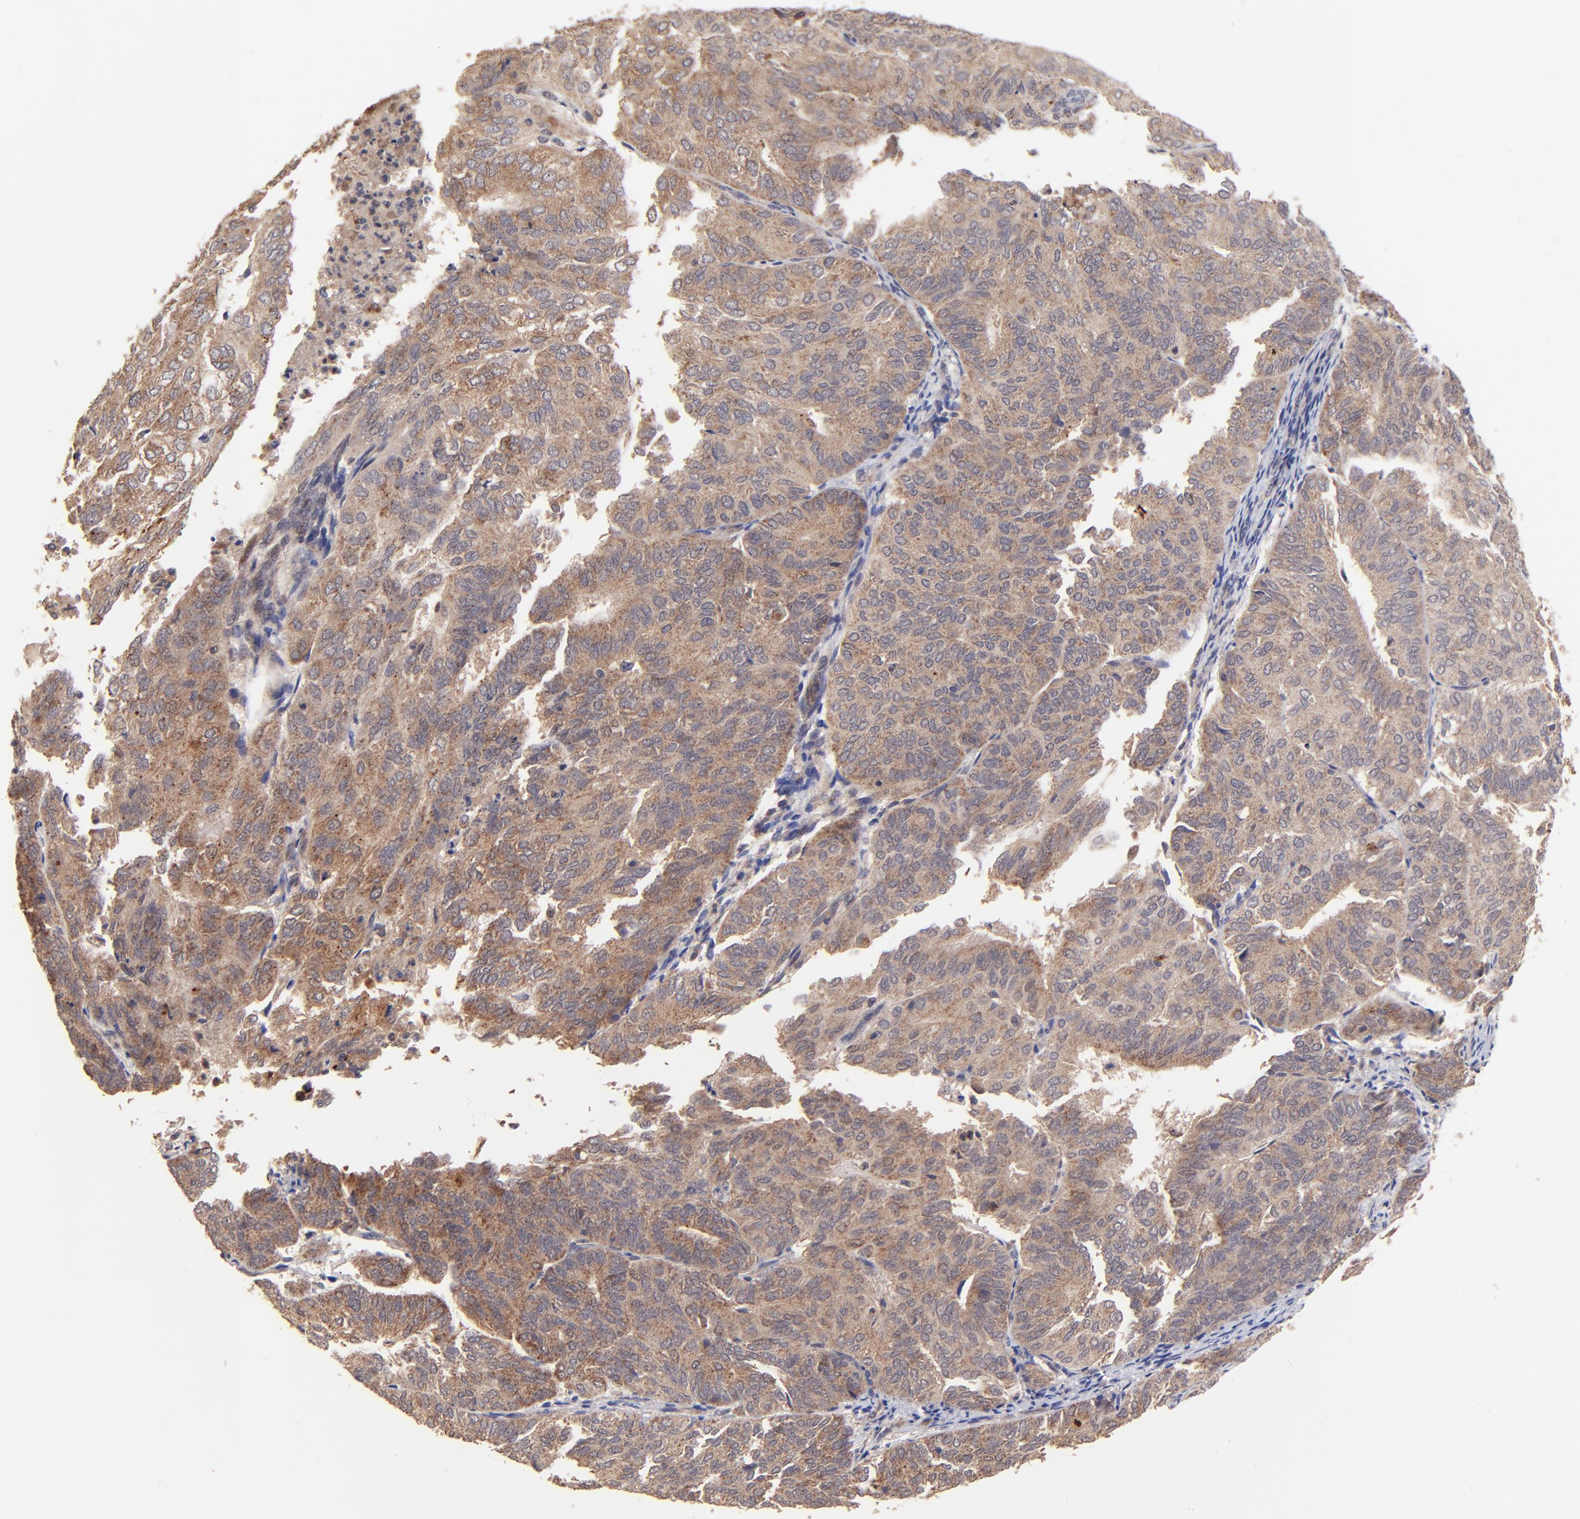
{"staining": {"intensity": "moderate", "quantity": ">75%", "location": "cytoplasmic/membranous"}, "tissue": "endometrial cancer", "cell_type": "Tumor cells", "image_type": "cancer", "snomed": [{"axis": "morphology", "description": "Adenocarcinoma, NOS"}, {"axis": "topography", "description": "Endometrium"}], "caption": "Human endometrial cancer (adenocarcinoma) stained with a protein marker exhibits moderate staining in tumor cells.", "gene": "BAIAP2L2", "patient": {"sex": "female", "age": 59}}